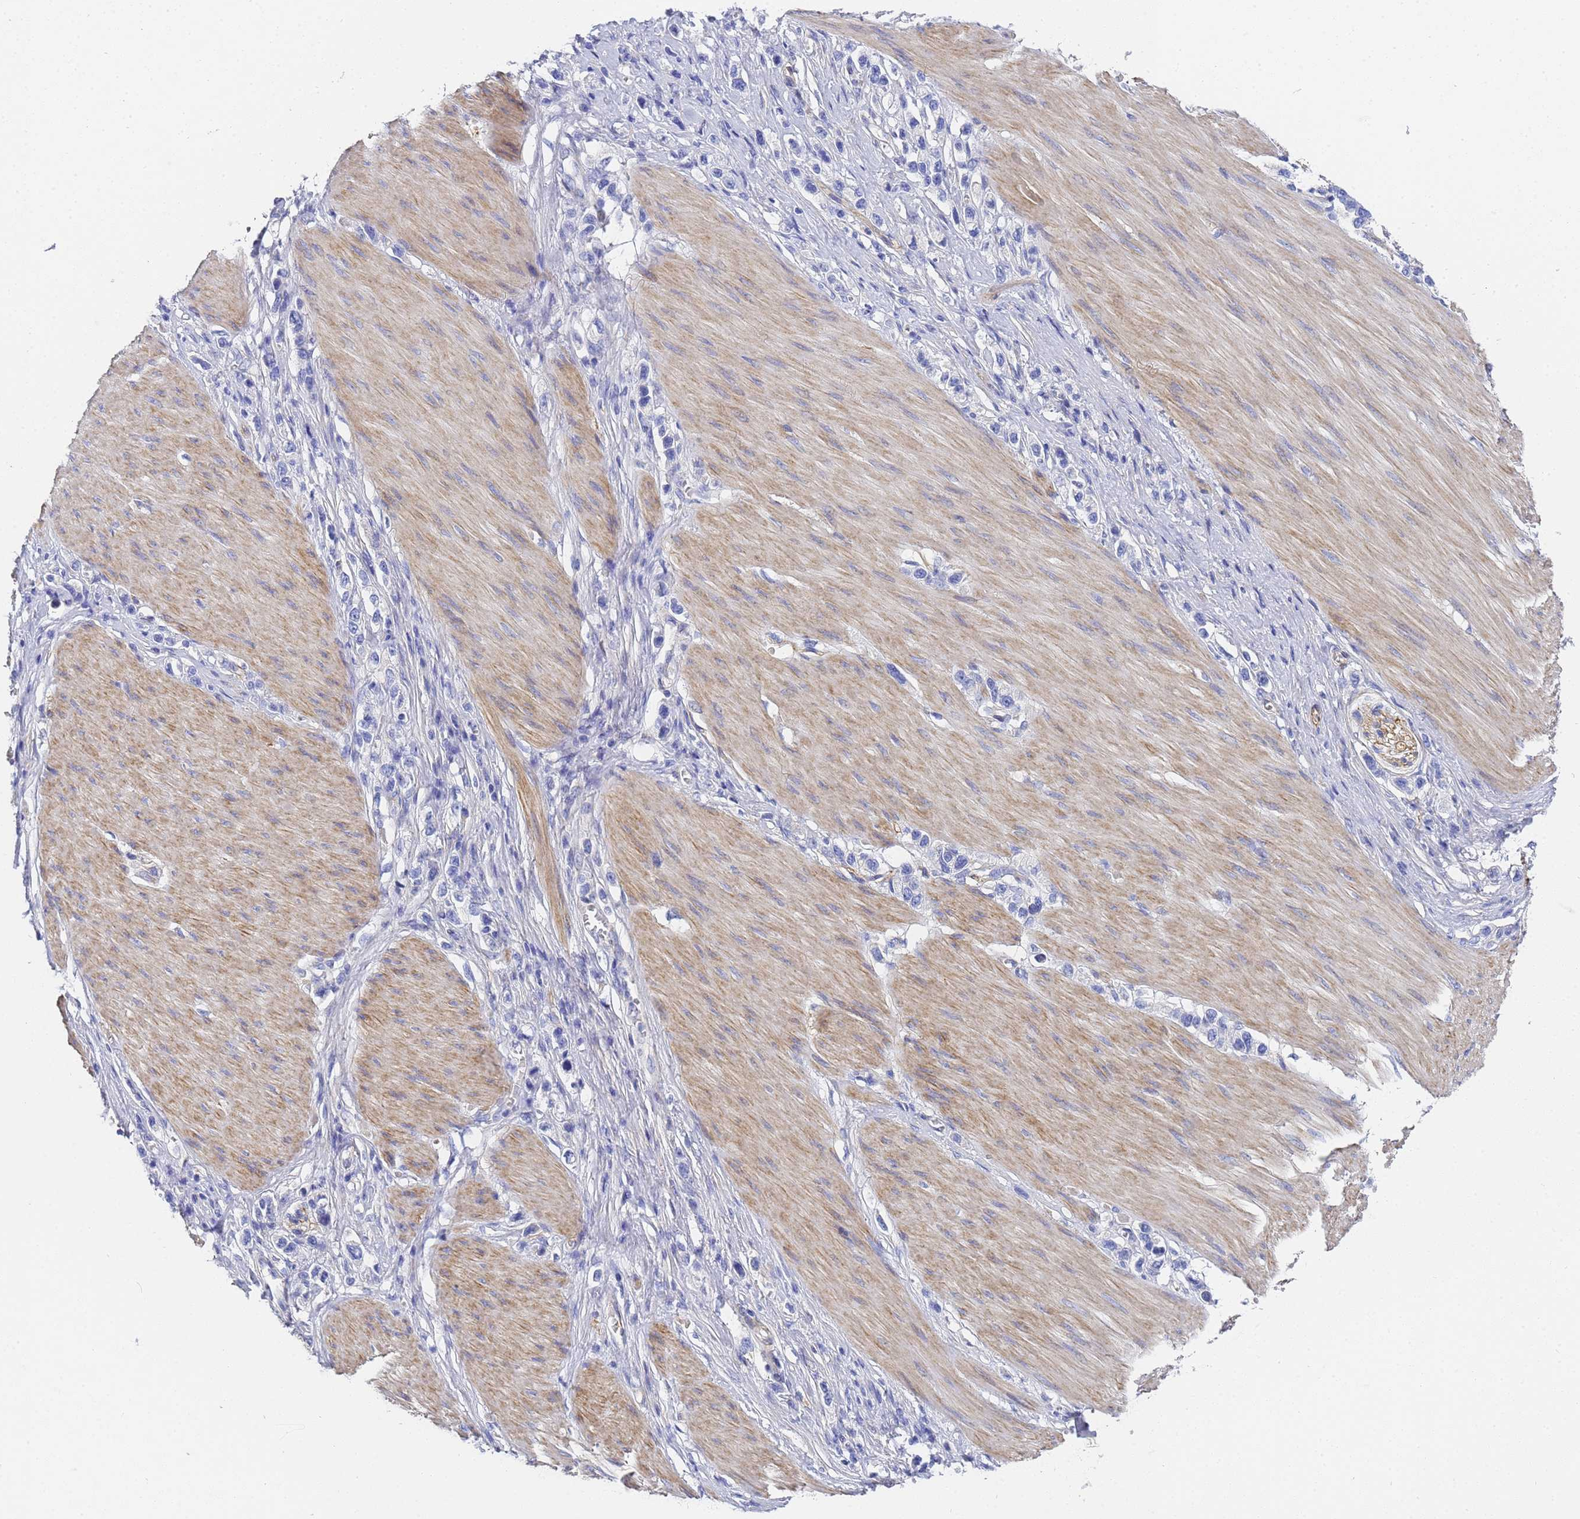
{"staining": {"intensity": "negative", "quantity": "none", "location": "none"}, "tissue": "stomach cancer", "cell_type": "Tumor cells", "image_type": "cancer", "snomed": [{"axis": "morphology", "description": "Adenocarcinoma, NOS"}, {"axis": "topography", "description": "Stomach"}], "caption": "The photomicrograph displays no significant staining in tumor cells of adenocarcinoma (stomach).", "gene": "TUBB1", "patient": {"sex": "female", "age": 65}}